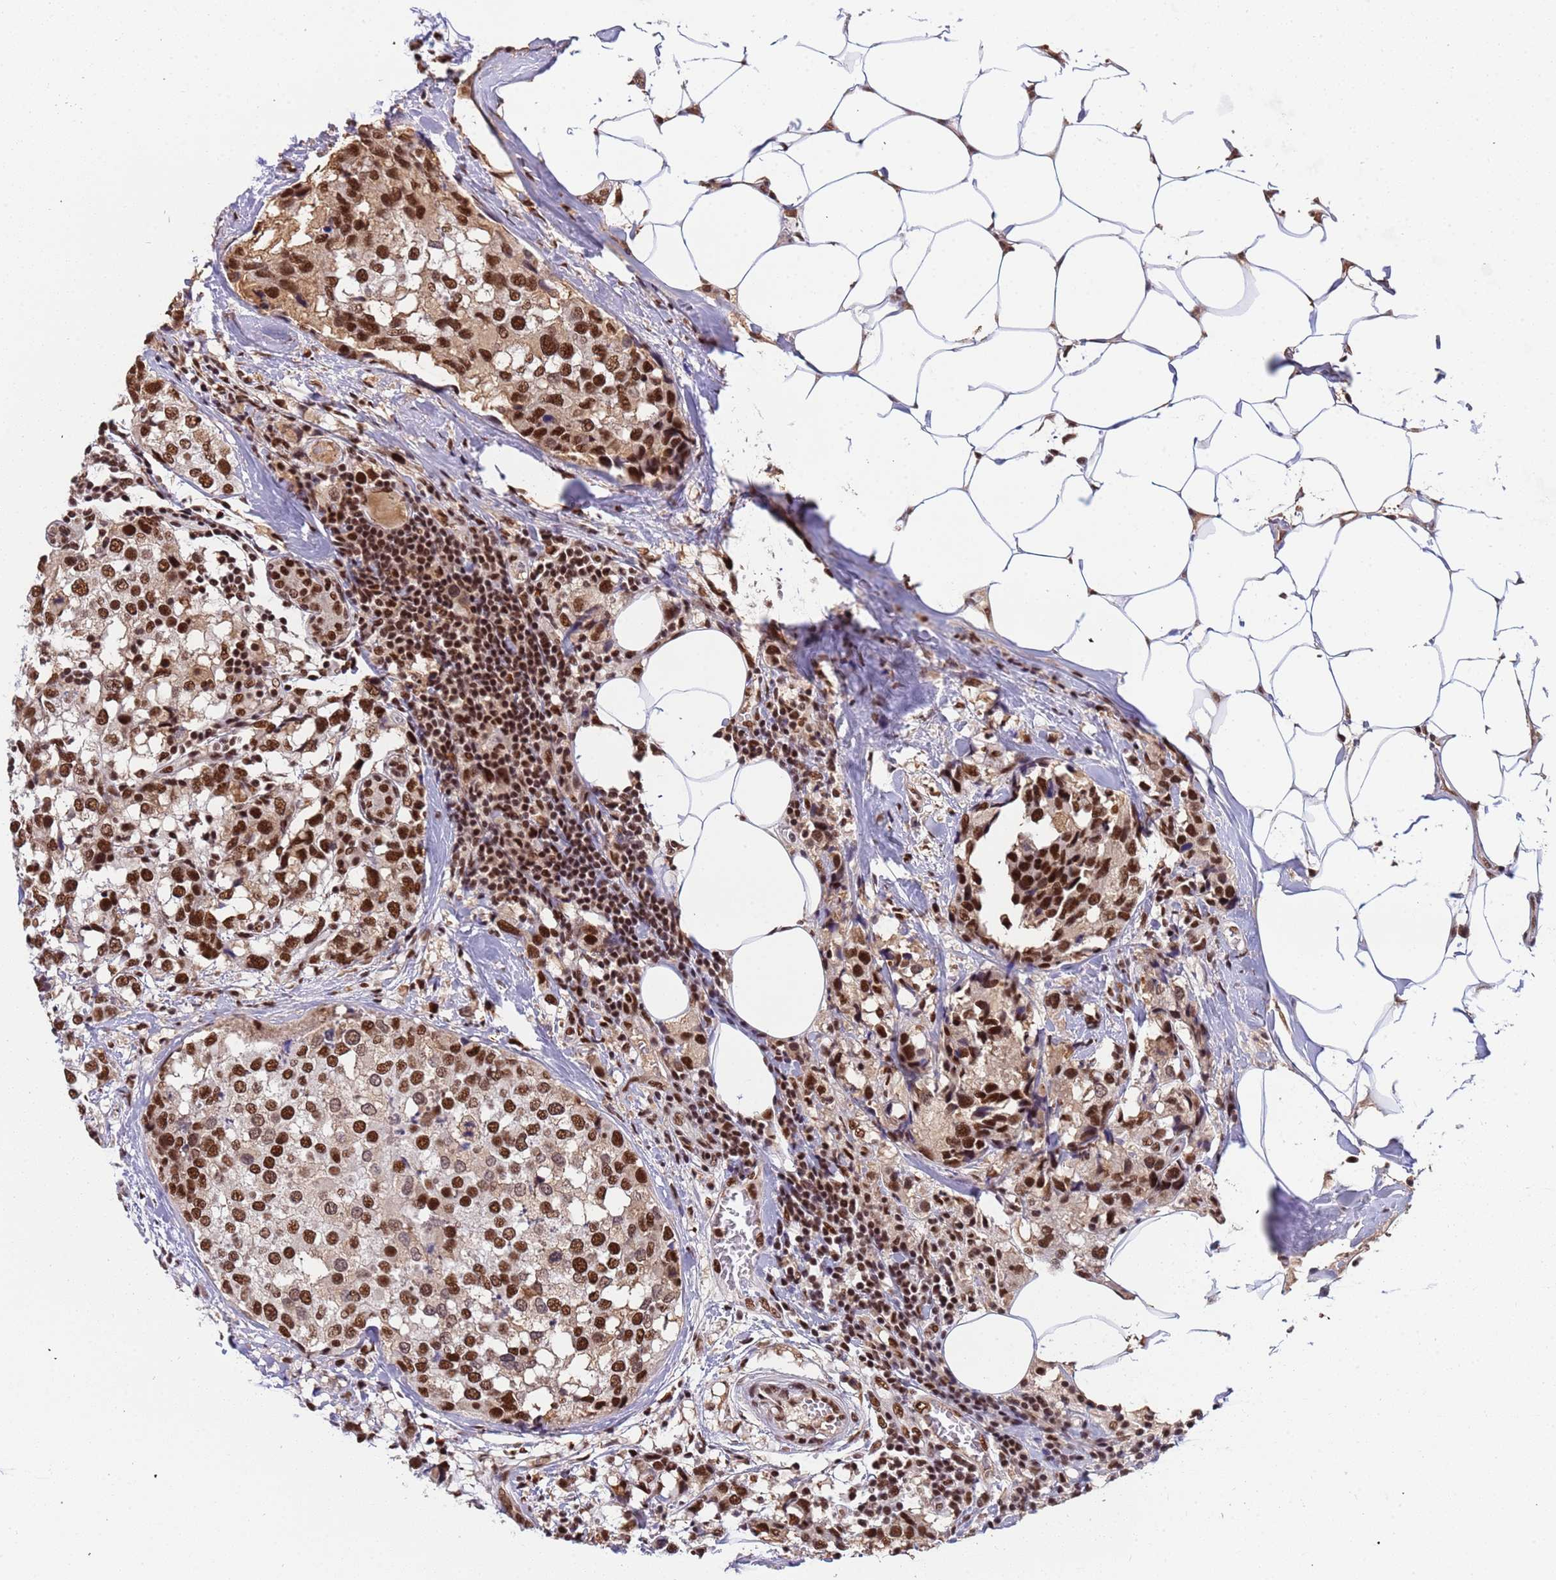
{"staining": {"intensity": "strong", "quantity": ">75%", "location": "nuclear"}, "tissue": "breast cancer", "cell_type": "Tumor cells", "image_type": "cancer", "snomed": [{"axis": "morphology", "description": "Lobular carcinoma"}, {"axis": "topography", "description": "Breast"}], "caption": "About >75% of tumor cells in breast cancer (lobular carcinoma) reveal strong nuclear protein positivity as visualized by brown immunohistochemical staining.", "gene": "SRRT", "patient": {"sex": "female", "age": 59}}